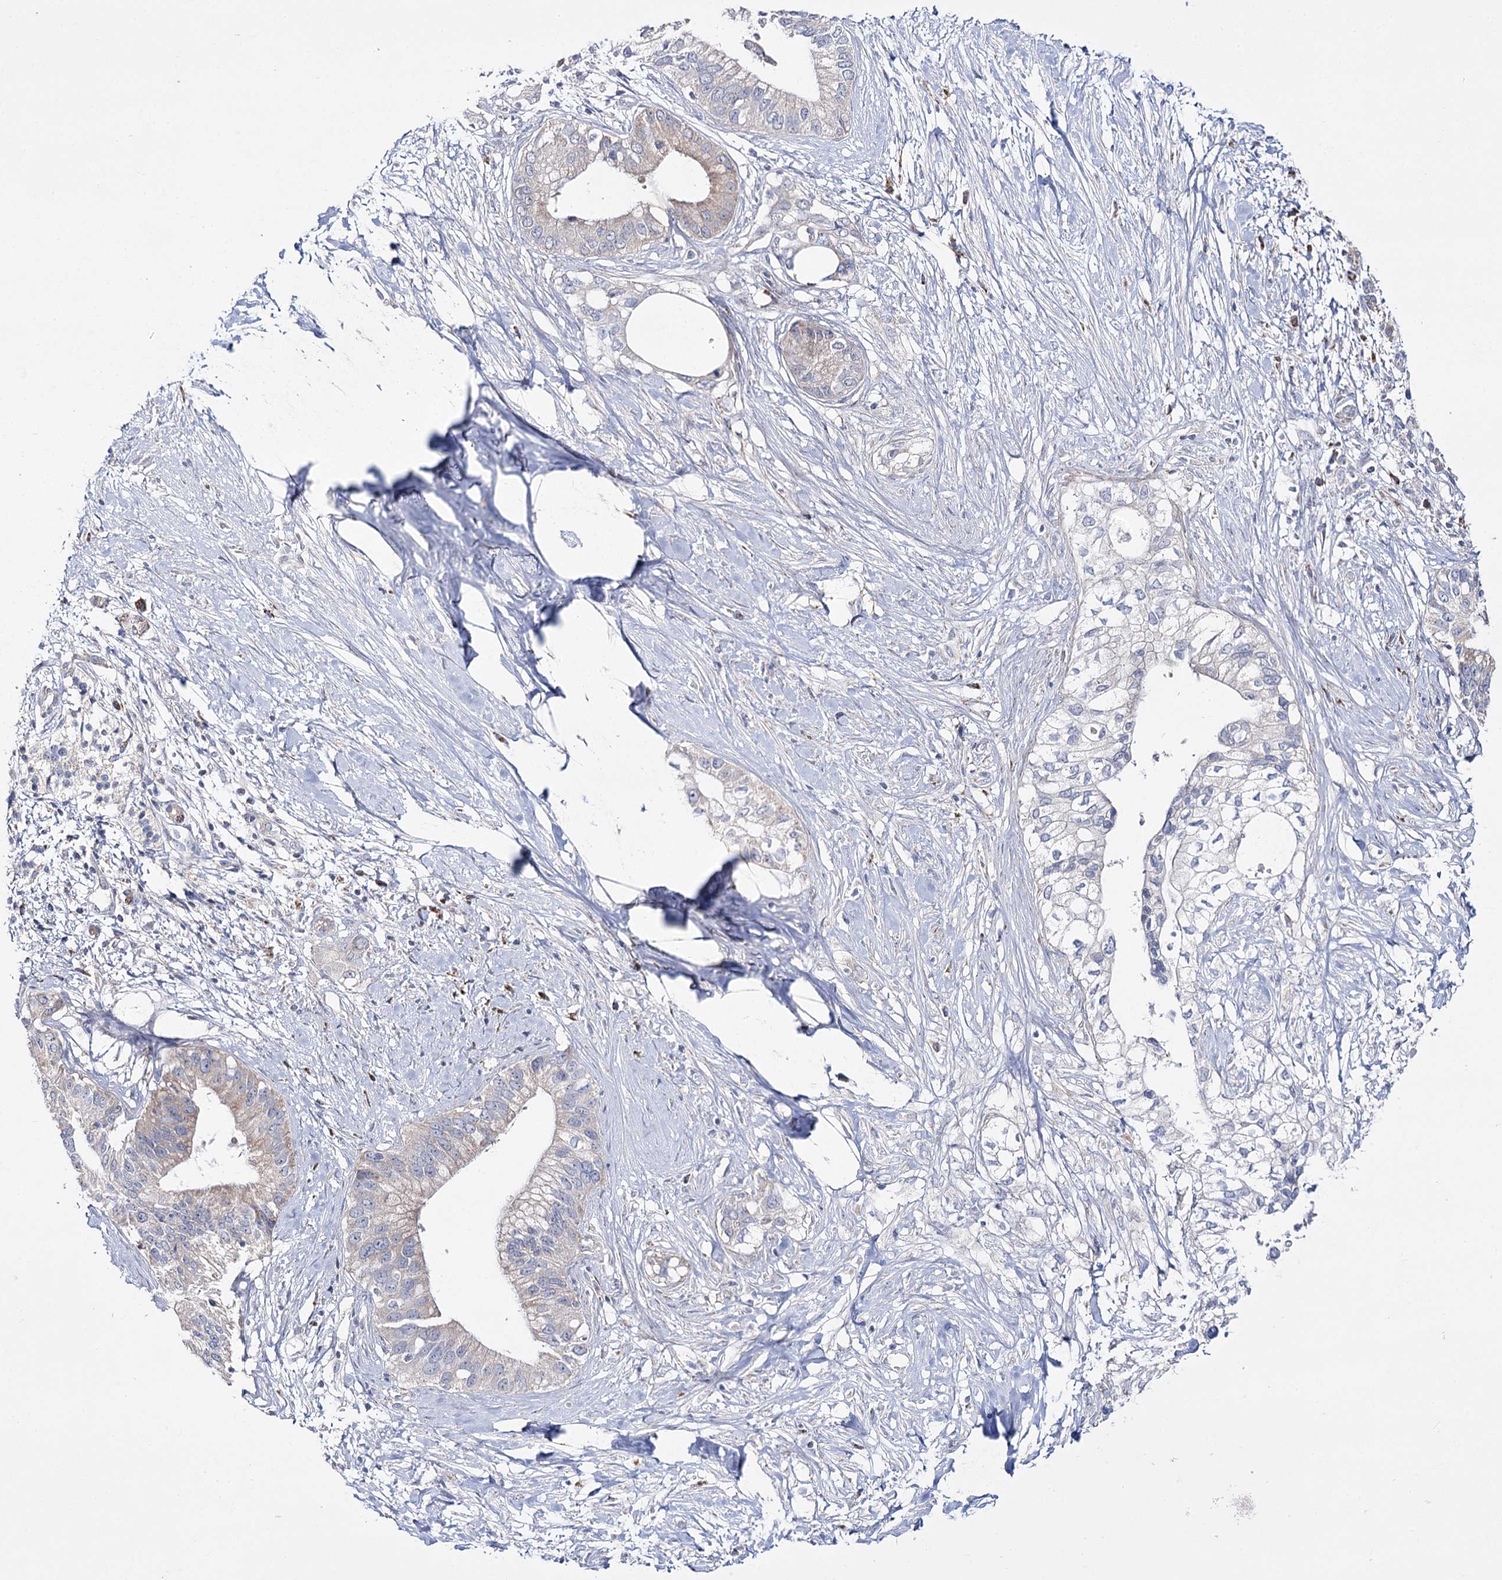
{"staining": {"intensity": "weak", "quantity": "<25%", "location": "cytoplasmic/membranous"}, "tissue": "pancreatic cancer", "cell_type": "Tumor cells", "image_type": "cancer", "snomed": [{"axis": "morphology", "description": "Normal tissue, NOS"}, {"axis": "morphology", "description": "Adenocarcinoma, NOS"}, {"axis": "topography", "description": "Pancreas"}, {"axis": "topography", "description": "Peripheral nerve tissue"}], "caption": "Tumor cells show no significant expression in adenocarcinoma (pancreatic).", "gene": "NADK2", "patient": {"sex": "male", "age": 59}}